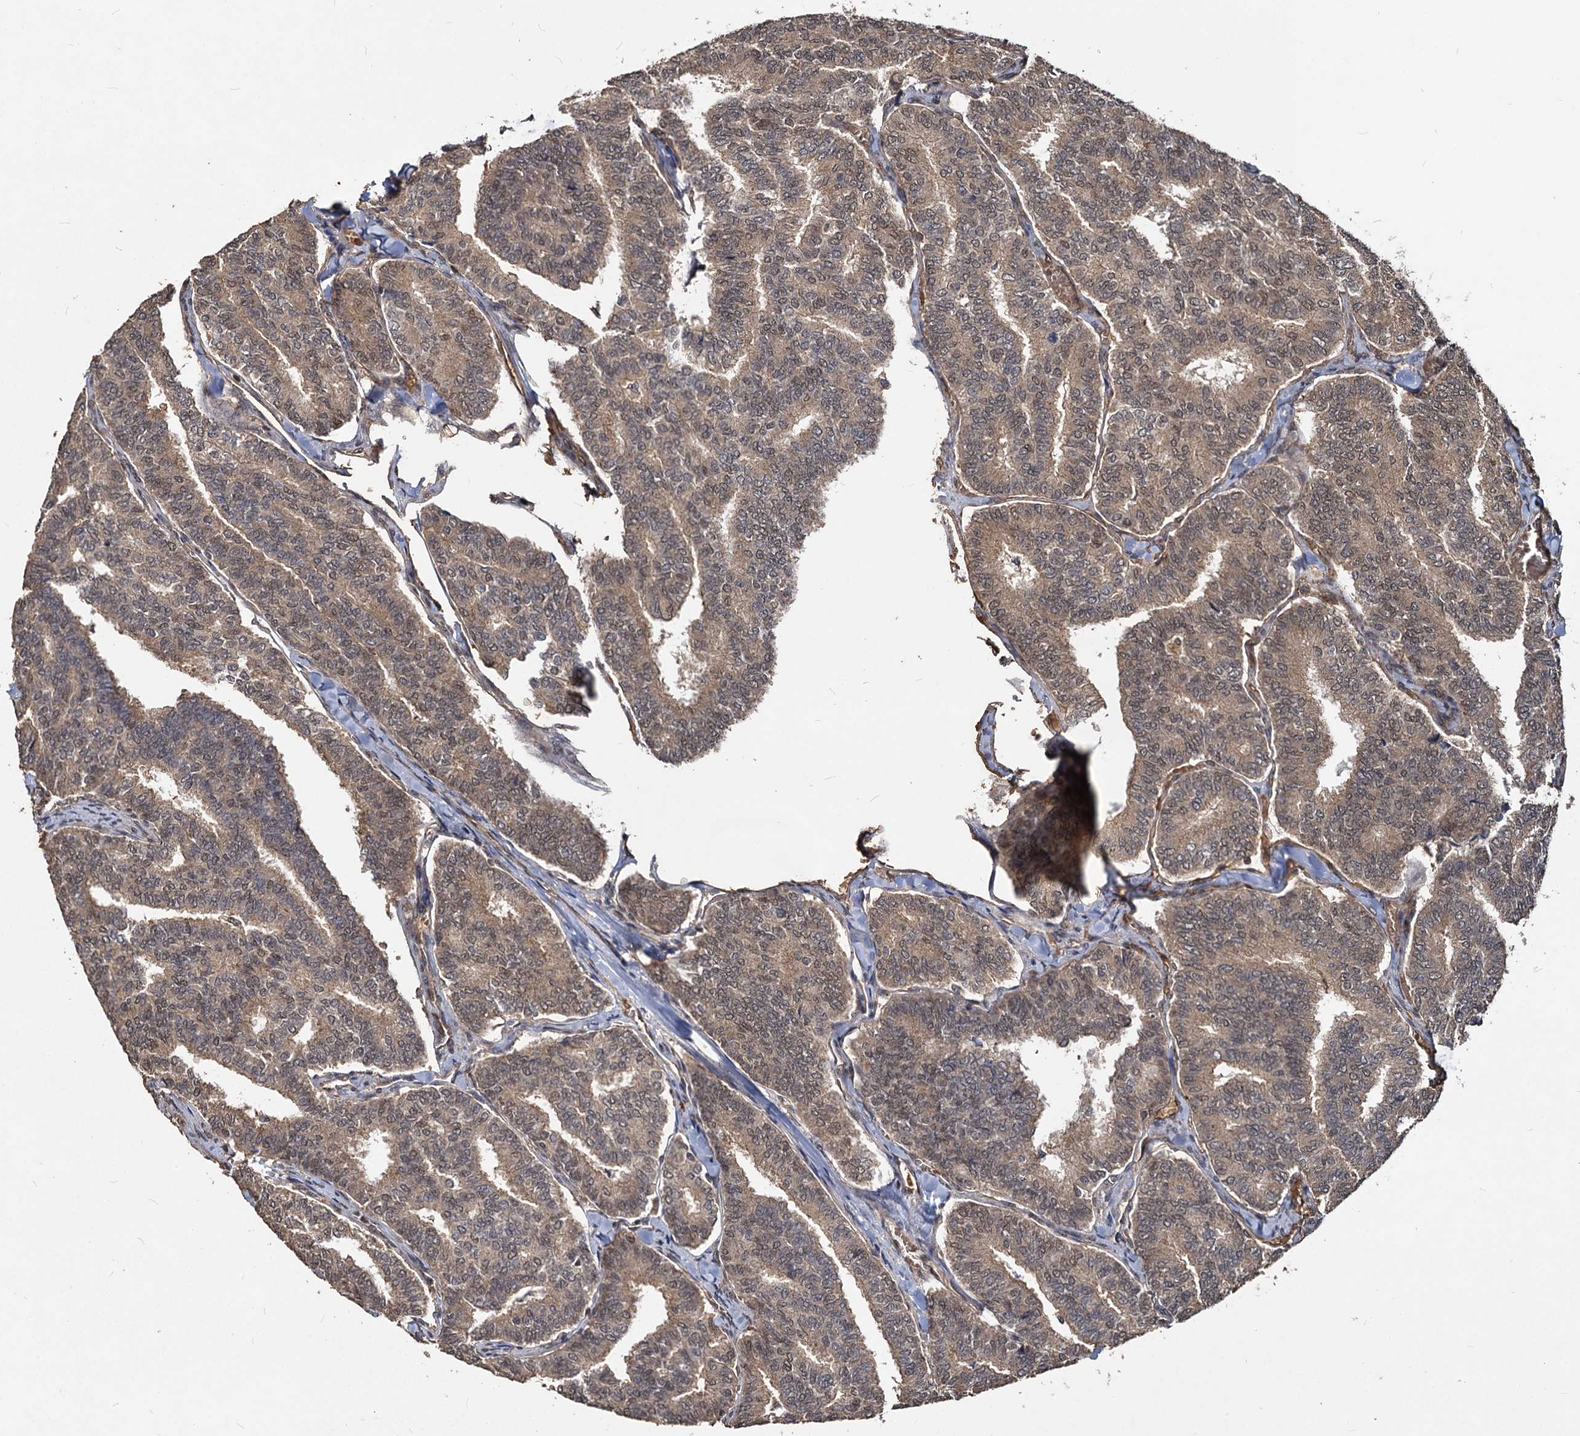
{"staining": {"intensity": "weak", "quantity": ">75%", "location": "cytoplasmic/membranous"}, "tissue": "thyroid cancer", "cell_type": "Tumor cells", "image_type": "cancer", "snomed": [{"axis": "morphology", "description": "Papillary adenocarcinoma, NOS"}, {"axis": "topography", "description": "Thyroid gland"}], "caption": "Protein staining demonstrates weak cytoplasmic/membranous positivity in about >75% of tumor cells in thyroid papillary adenocarcinoma. The protein is shown in brown color, while the nuclei are stained blue.", "gene": "VPS51", "patient": {"sex": "female", "age": 35}}